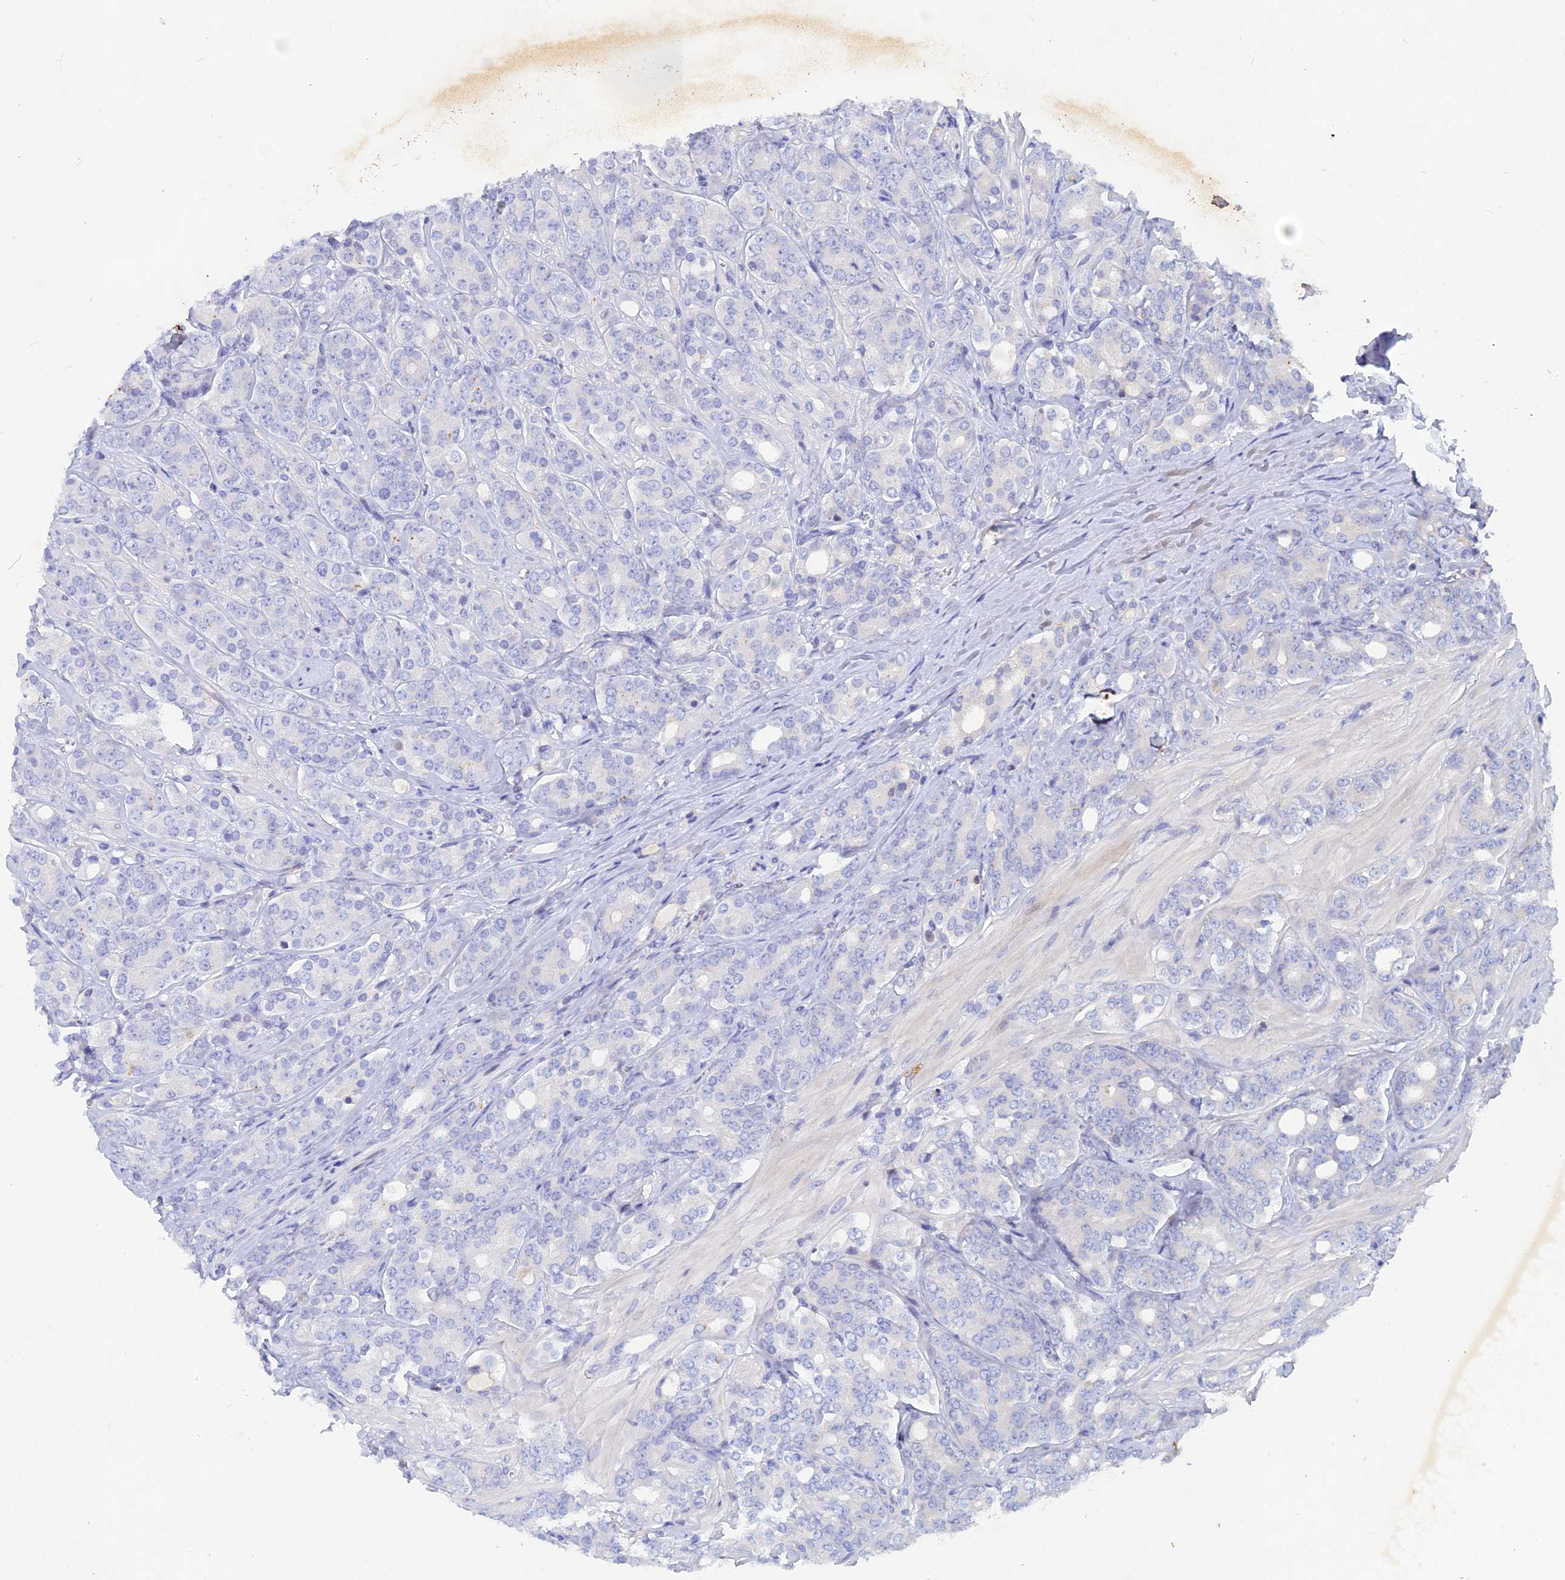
{"staining": {"intensity": "negative", "quantity": "none", "location": "none"}, "tissue": "prostate cancer", "cell_type": "Tumor cells", "image_type": "cancer", "snomed": [{"axis": "morphology", "description": "Adenocarcinoma, High grade"}, {"axis": "topography", "description": "Prostate"}], "caption": "Immunohistochemistry (IHC) histopathology image of prostate cancer (high-grade adenocarcinoma) stained for a protein (brown), which displays no staining in tumor cells. Brightfield microscopy of immunohistochemistry stained with DAB (brown) and hematoxylin (blue), captured at high magnification.", "gene": "ACP7", "patient": {"sex": "male", "age": 62}}